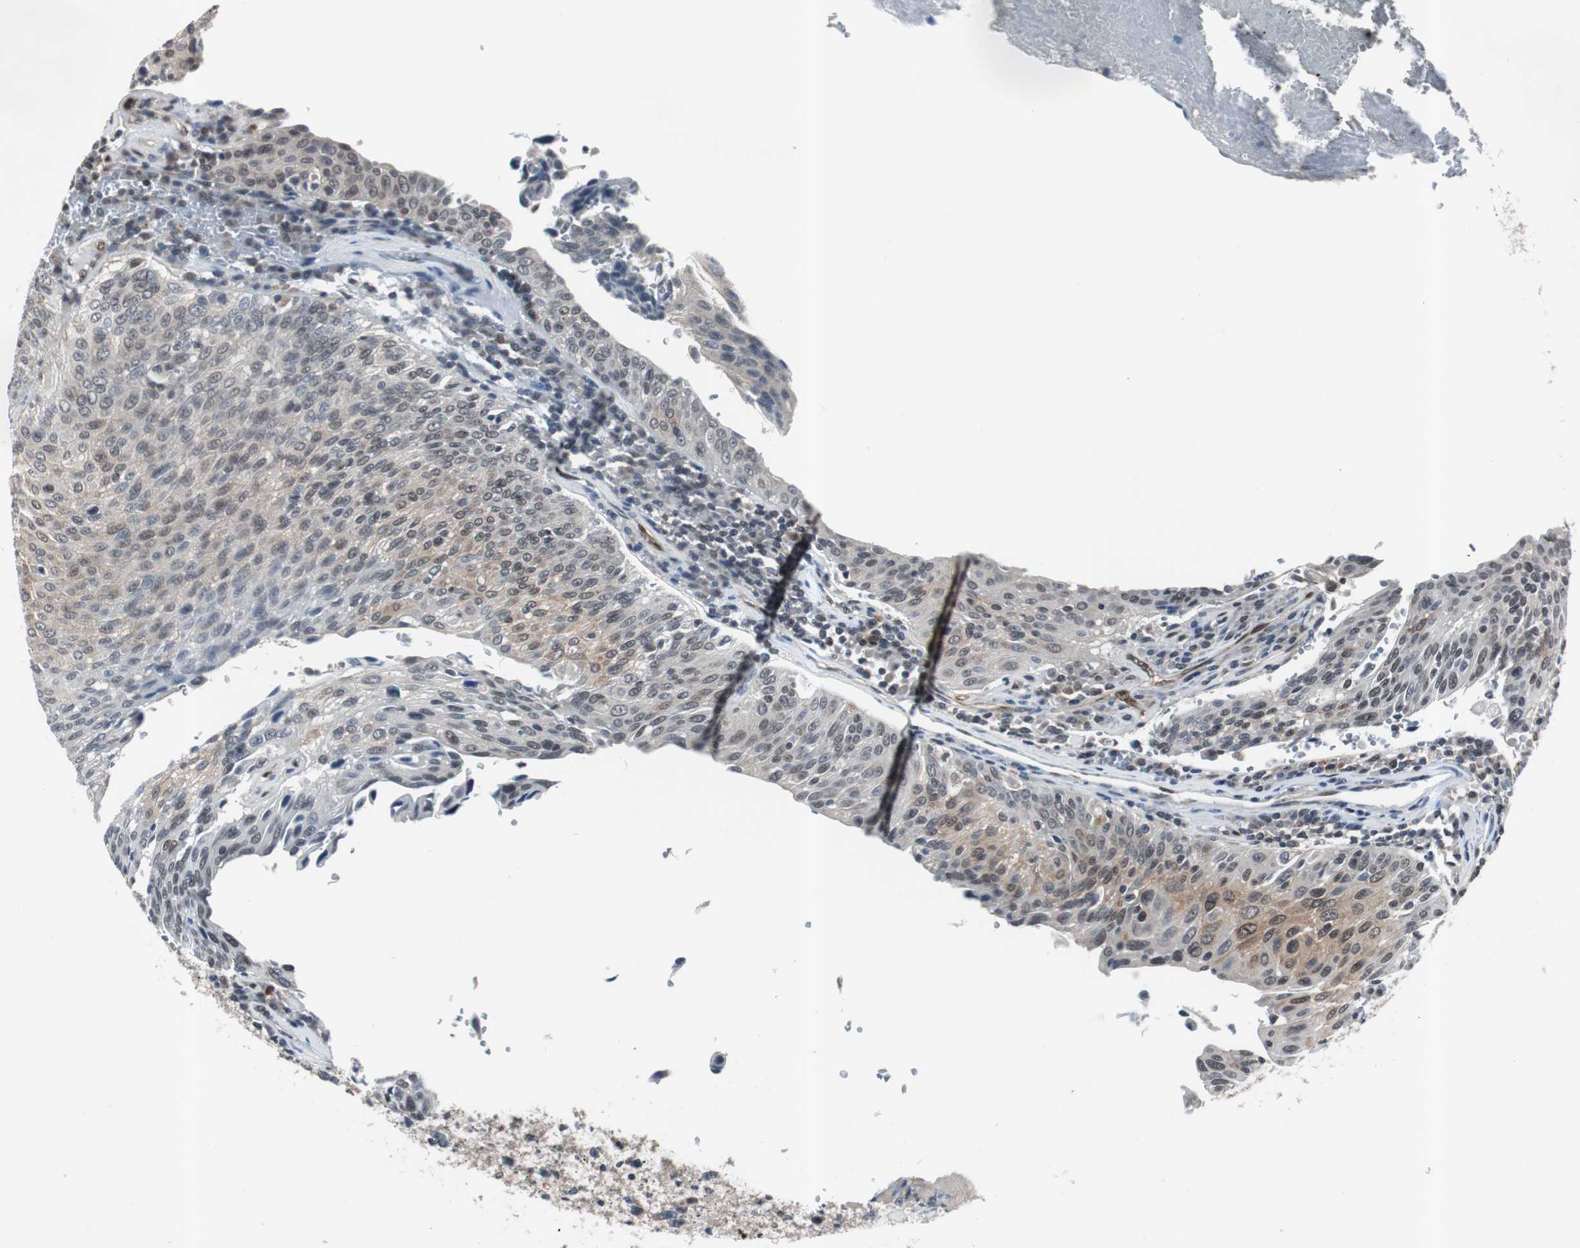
{"staining": {"intensity": "weak", "quantity": ">75%", "location": "cytoplasmic/membranous"}, "tissue": "urothelial cancer", "cell_type": "Tumor cells", "image_type": "cancer", "snomed": [{"axis": "morphology", "description": "Urothelial carcinoma, High grade"}, {"axis": "topography", "description": "Urinary bladder"}], "caption": "Immunohistochemical staining of urothelial carcinoma (high-grade) reveals low levels of weak cytoplasmic/membranous expression in approximately >75% of tumor cells. The protein is stained brown, and the nuclei are stained in blue (DAB IHC with brightfield microscopy, high magnification).", "gene": "SMAD1", "patient": {"sex": "male", "age": 66}}